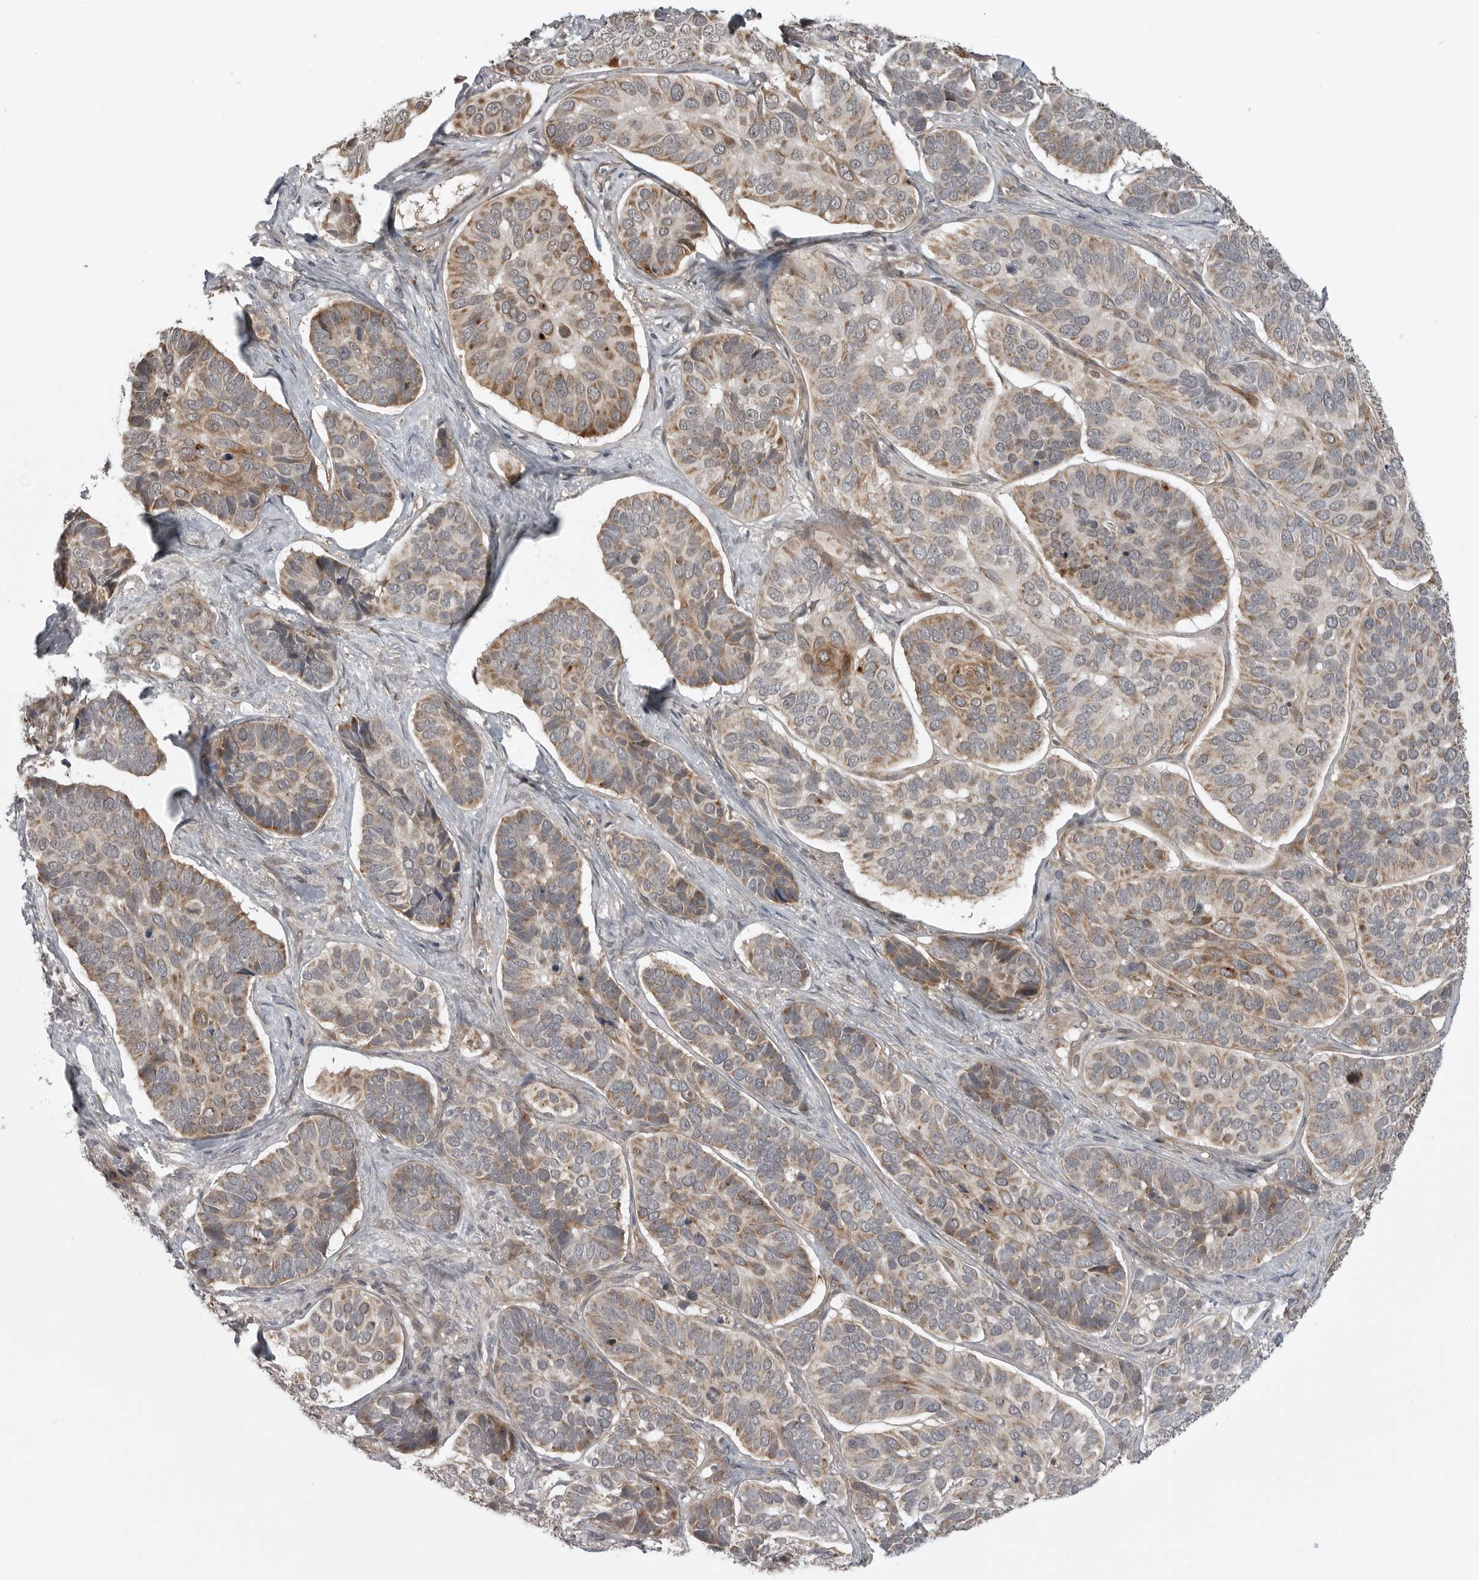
{"staining": {"intensity": "moderate", "quantity": ">75%", "location": "cytoplasmic/membranous"}, "tissue": "skin cancer", "cell_type": "Tumor cells", "image_type": "cancer", "snomed": [{"axis": "morphology", "description": "Basal cell carcinoma"}, {"axis": "topography", "description": "Skin"}], "caption": "Immunohistochemical staining of human basal cell carcinoma (skin) reveals medium levels of moderate cytoplasmic/membranous protein staining in approximately >75% of tumor cells.", "gene": "FAAP100", "patient": {"sex": "male", "age": 62}}